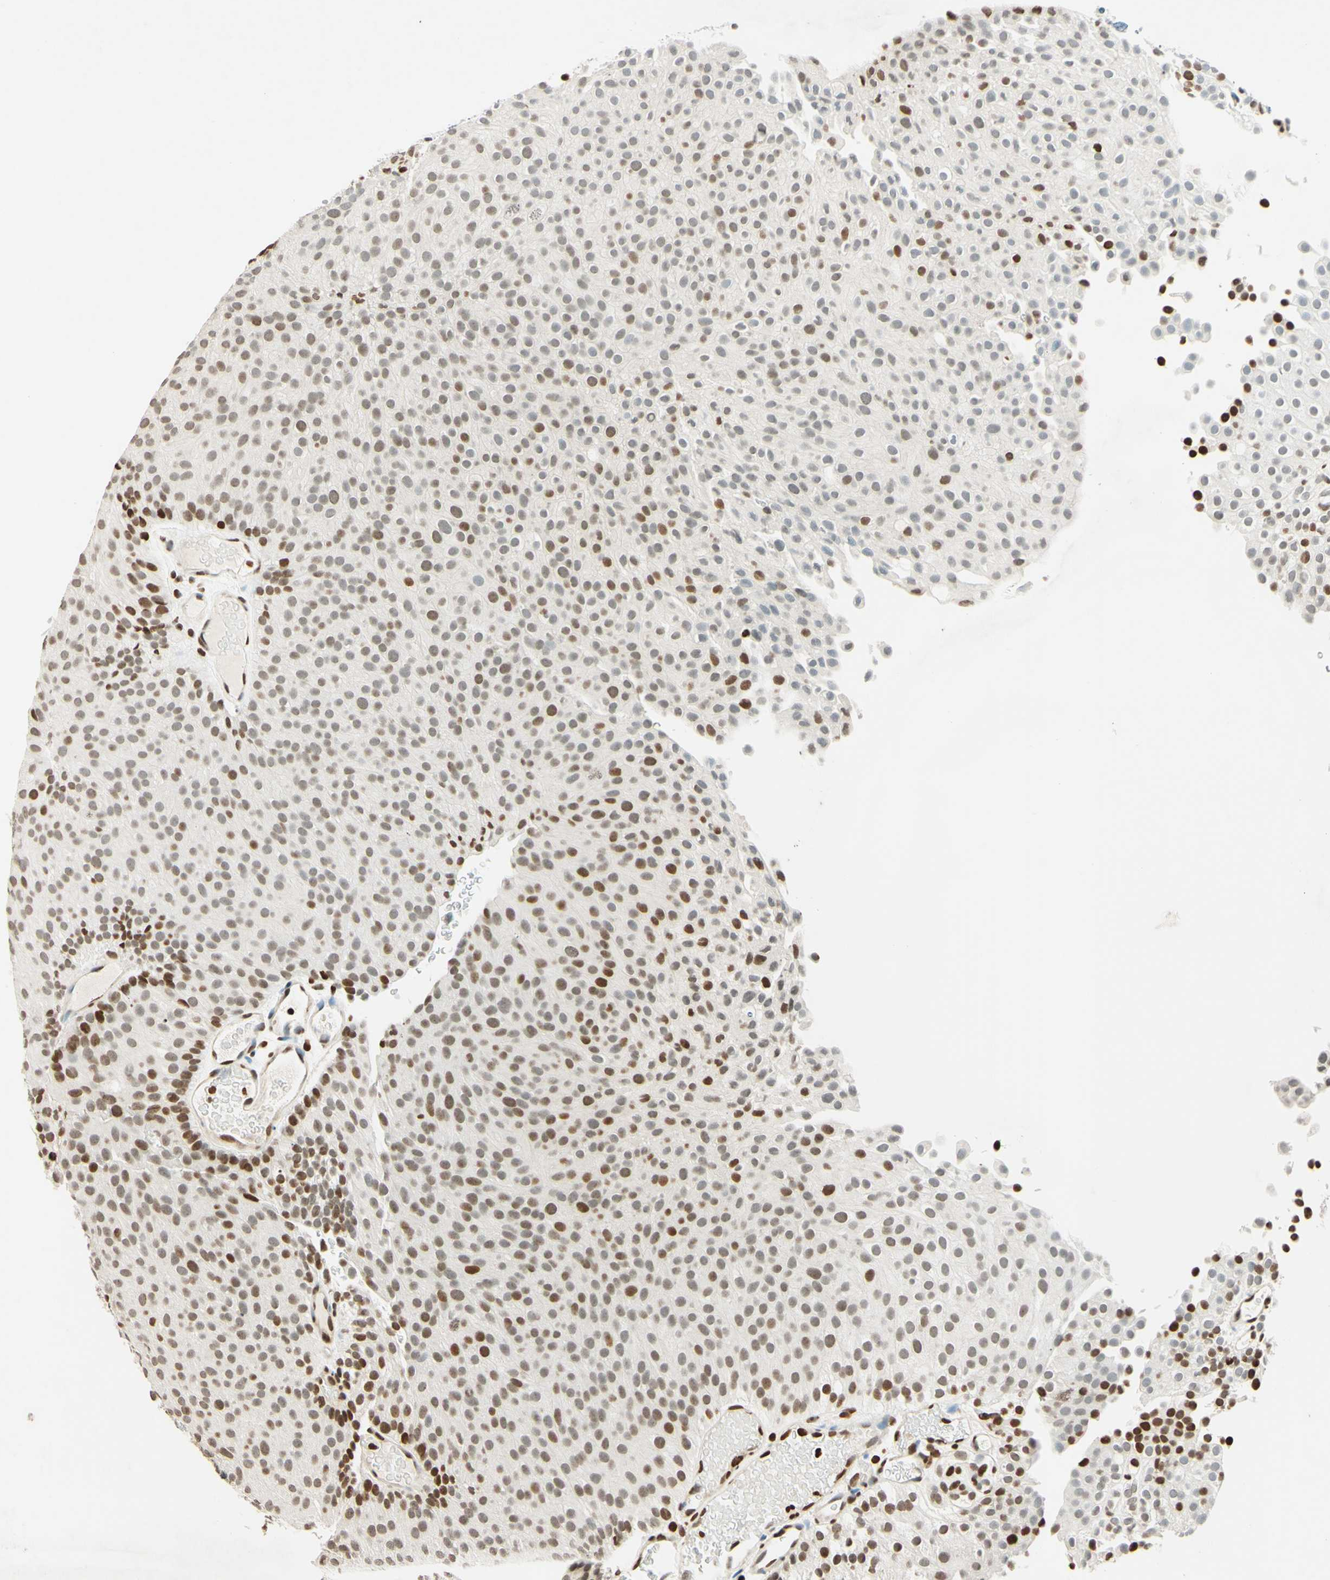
{"staining": {"intensity": "strong", "quantity": "25%-75%", "location": "nuclear"}, "tissue": "urothelial cancer", "cell_type": "Tumor cells", "image_type": "cancer", "snomed": [{"axis": "morphology", "description": "Urothelial carcinoma, Low grade"}, {"axis": "topography", "description": "Urinary bladder"}], "caption": "The immunohistochemical stain labels strong nuclear expression in tumor cells of urothelial cancer tissue.", "gene": "MSH2", "patient": {"sex": "male", "age": 78}}